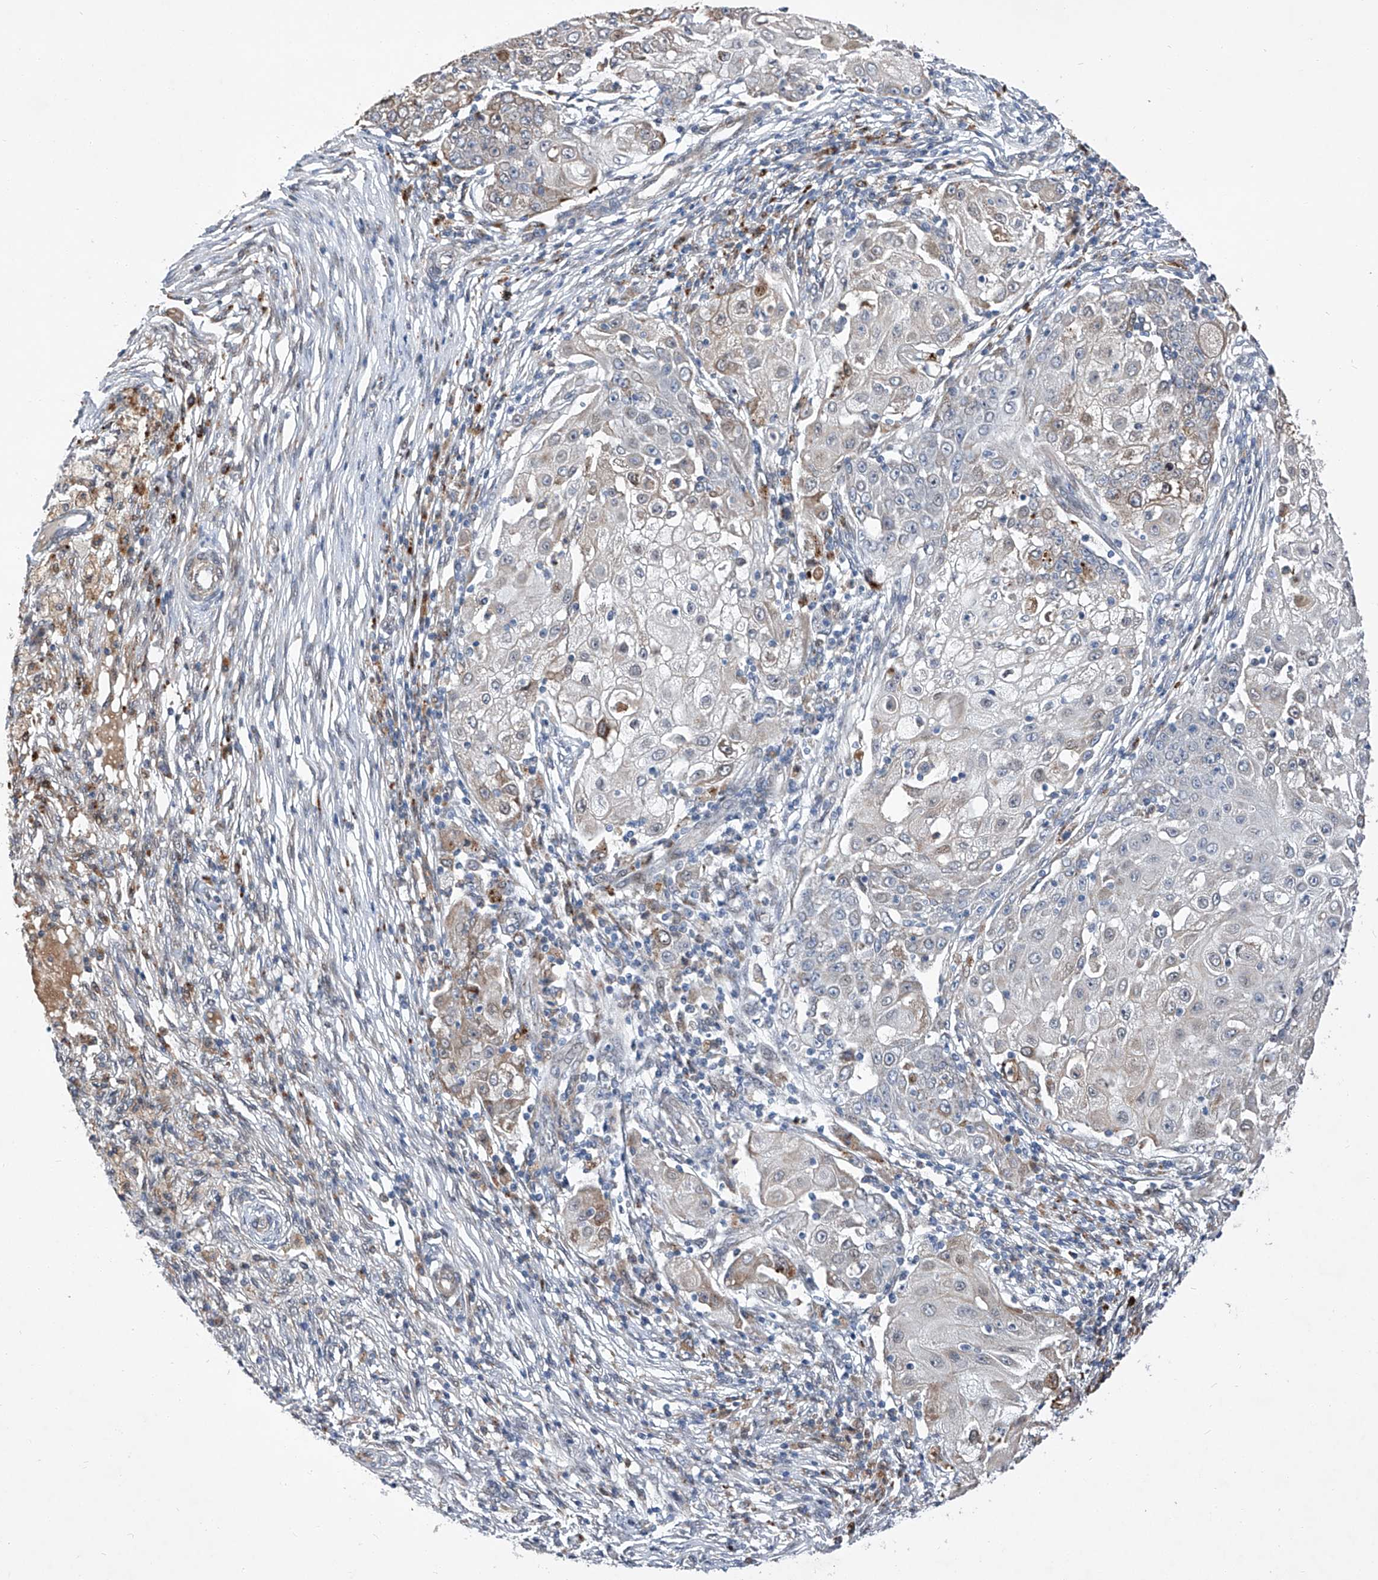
{"staining": {"intensity": "negative", "quantity": "none", "location": "none"}, "tissue": "ovarian cancer", "cell_type": "Tumor cells", "image_type": "cancer", "snomed": [{"axis": "morphology", "description": "Carcinoma, endometroid"}, {"axis": "topography", "description": "Ovary"}], "caption": "A histopathology image of human ovarian cancer is negative for staining in tumor cells.", "gene": "FARP2", "patient": {"sex": "female", "age": 42}}